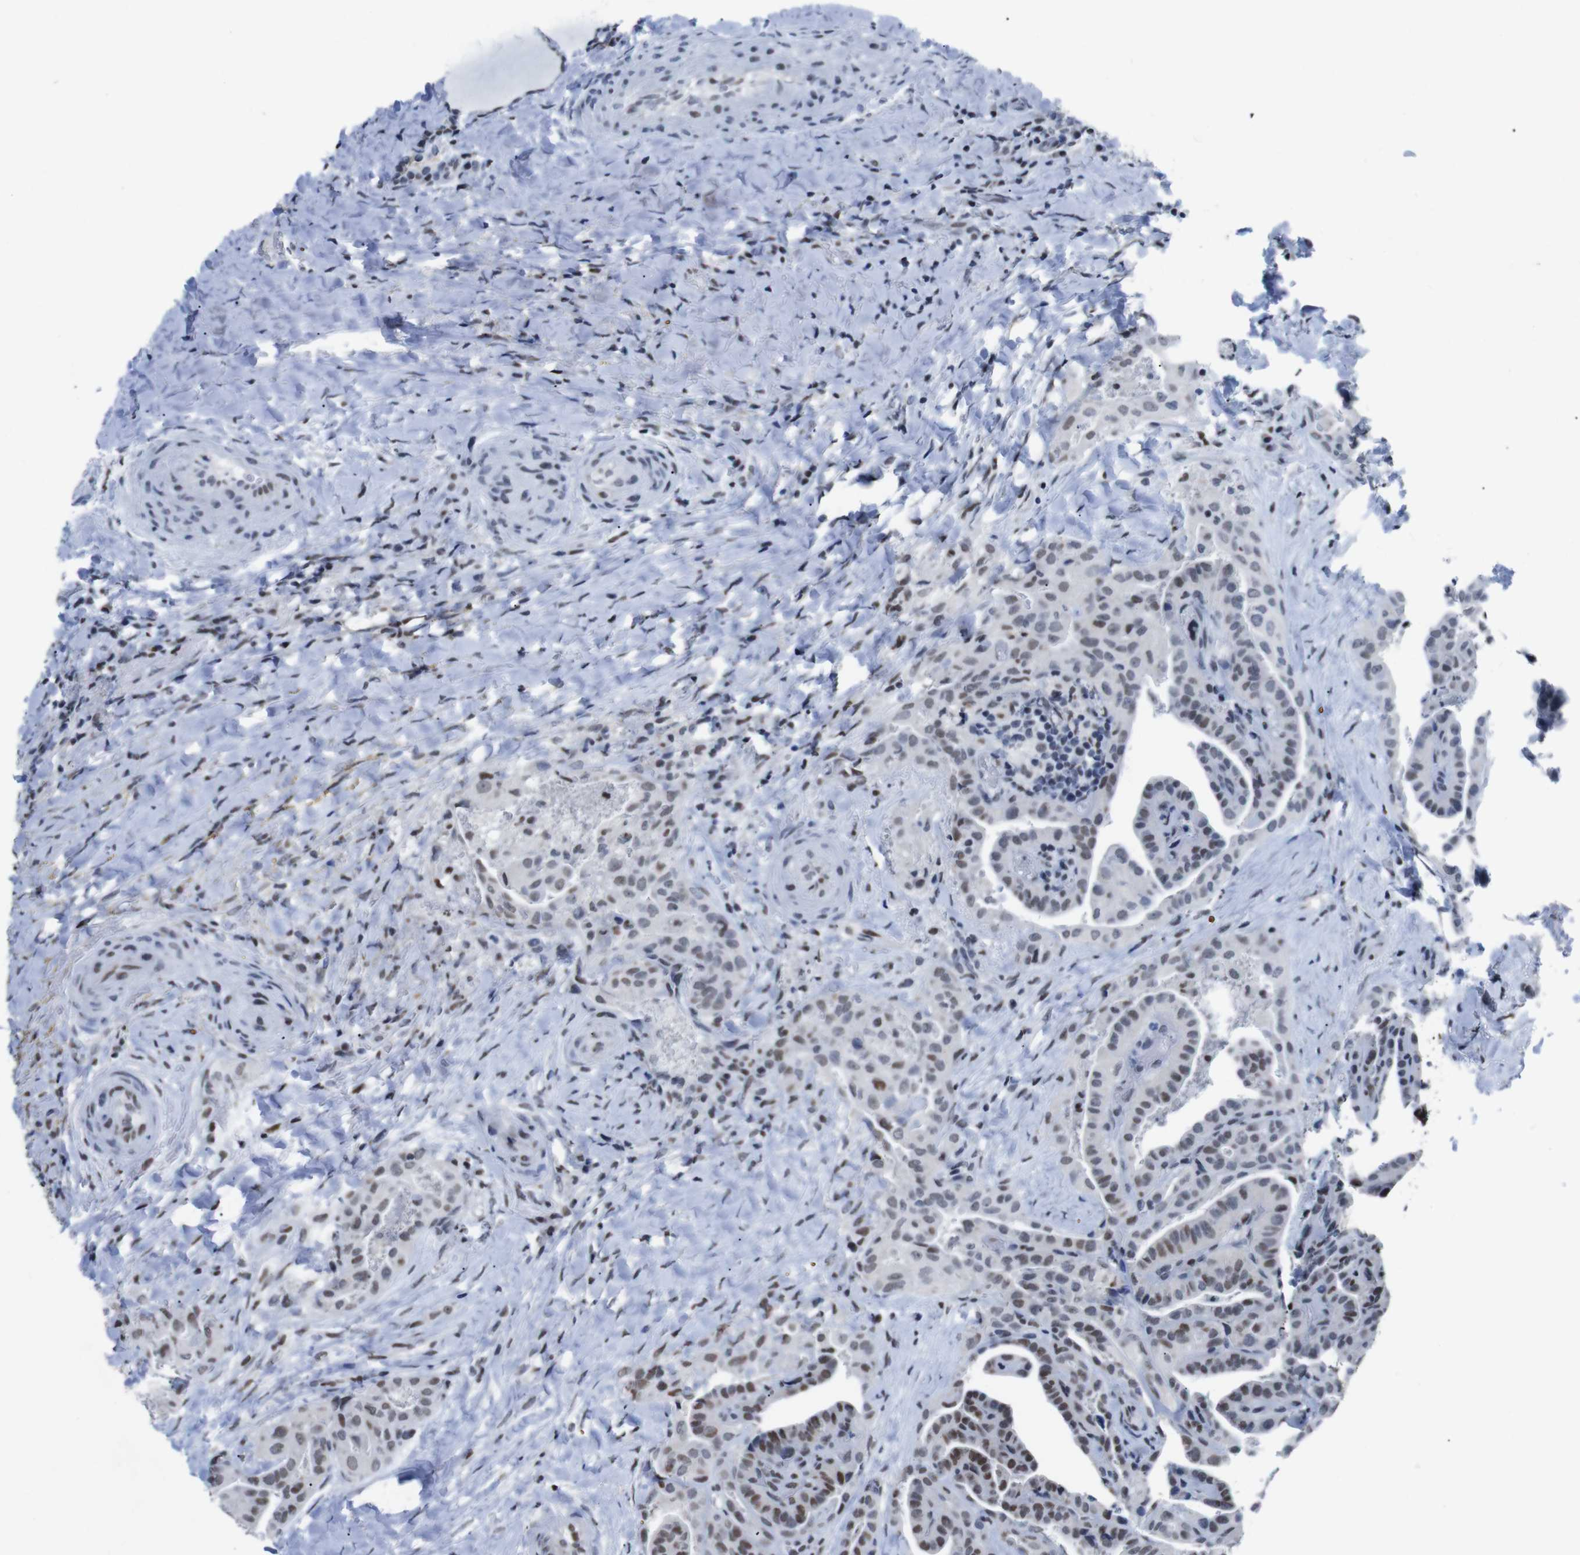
{"staining": {"intensity": "moderate", "quantity": ">75%", "location": "nuclear"}, "tissue": "thyroid cancer", "cell_type": "Tumor cells", "image_type": "cancer", "snomed": [{"axis": "morphology", "description": "Papillary adenocarcinoma, NOS"}, {"axis": "topography", "description": "Thyroid gland"}], "caption": "Immunohistochemical staining of papillary adenocarcinoma (thyroid) displays medium levels of moderate nuclear protein positivity in about >75% of tumor cells.", "gene": "PIP4P2", "patient": {"sex": "male", "age": 77}}